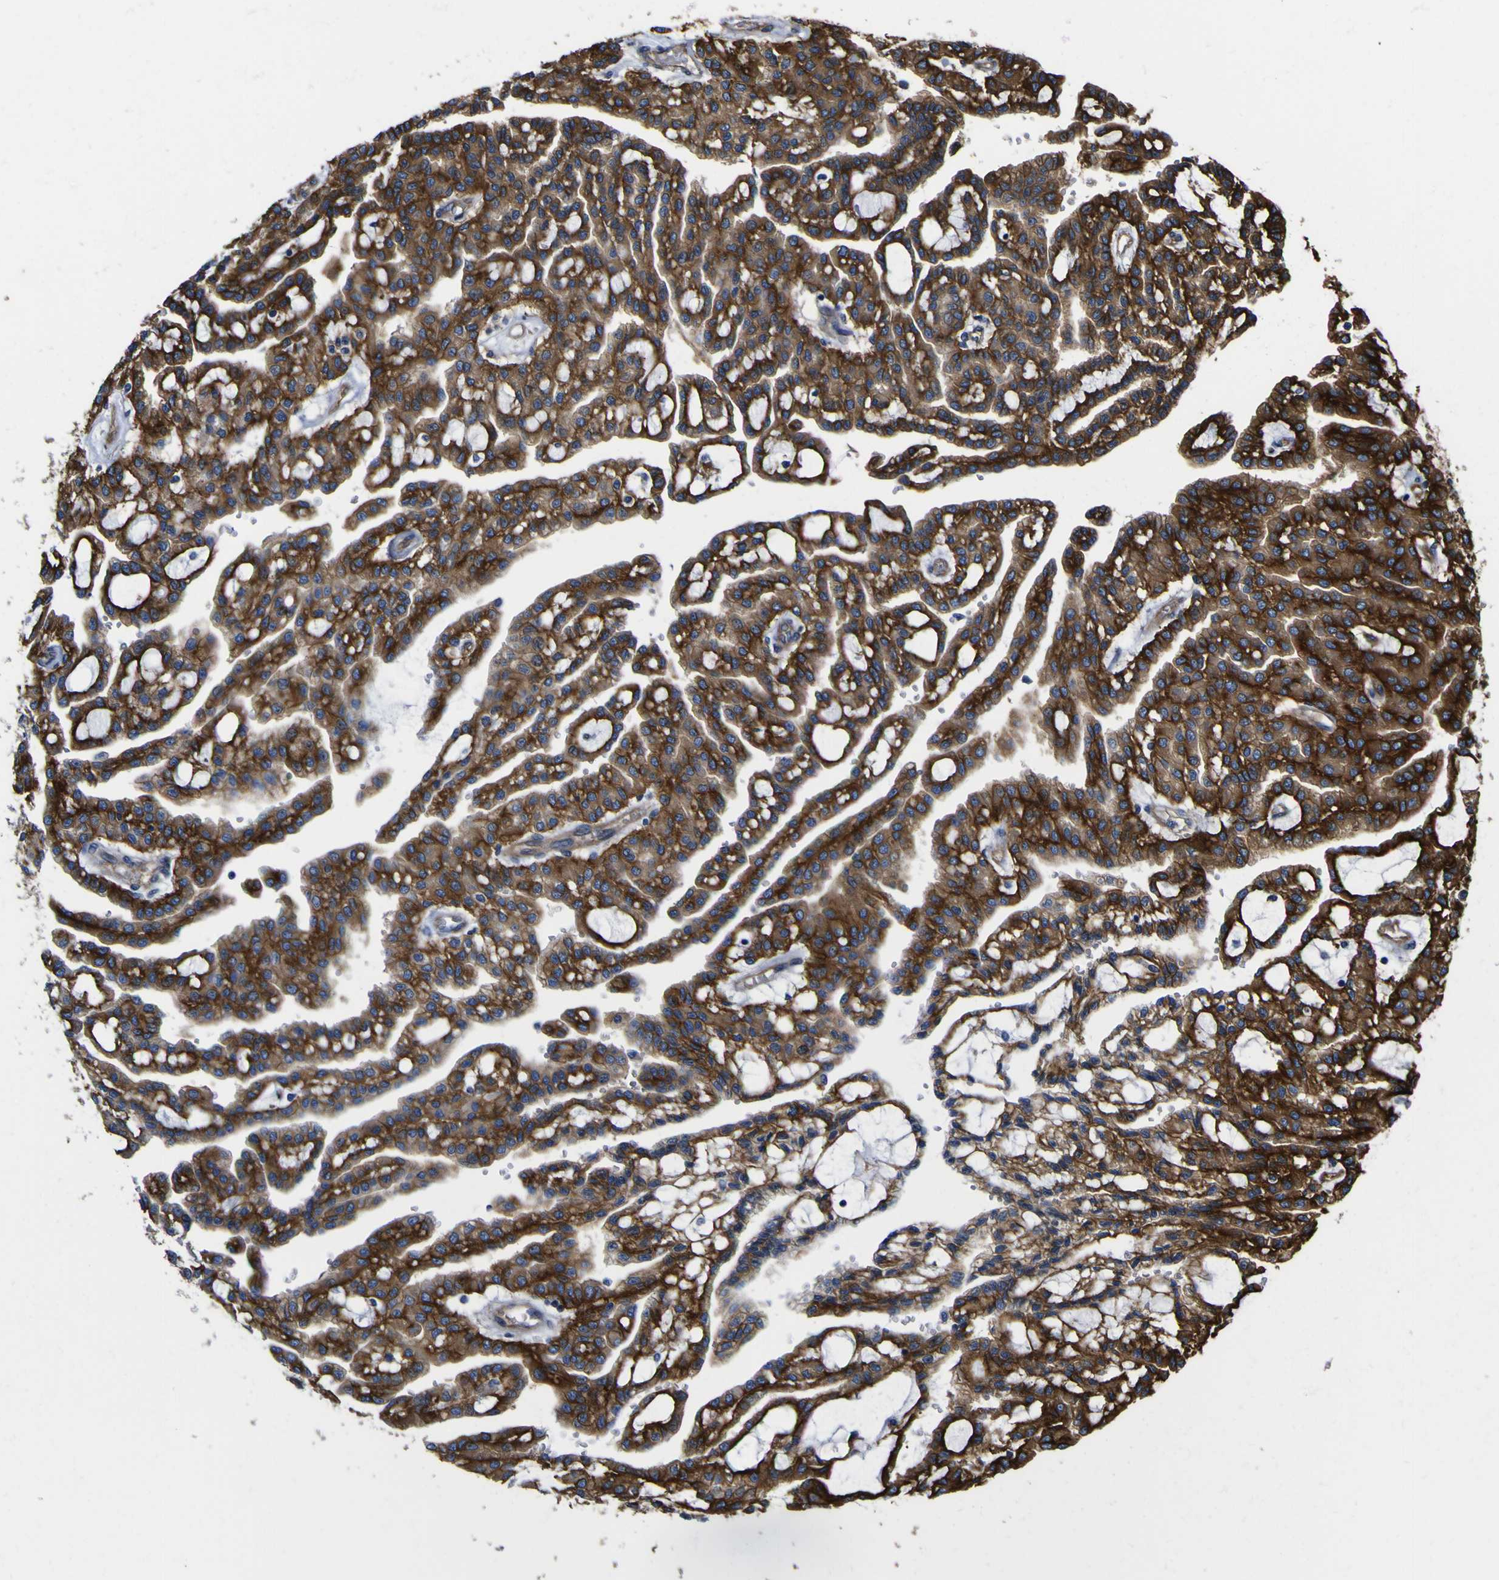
{"staining": {"intensity": "strong", "quantity": ">75%", "location": "cytoplasmic/membranous"}, "tissue": "renal cancer", "cell_type": "Tumor cells", "image_type": "cancer", "snomed": [{"axis": "morphology", "description": "Adenocarcinoma, NOS"}, {"axis": "topography", "description": "Kidney"}], "caption": "A brown stain labels strong cytoplasmic/membranous staining of a protein in human renal adenocarcinoma tumor cells.", "gene": "CD151", "patient": {"sex": "male", "age": 63}}